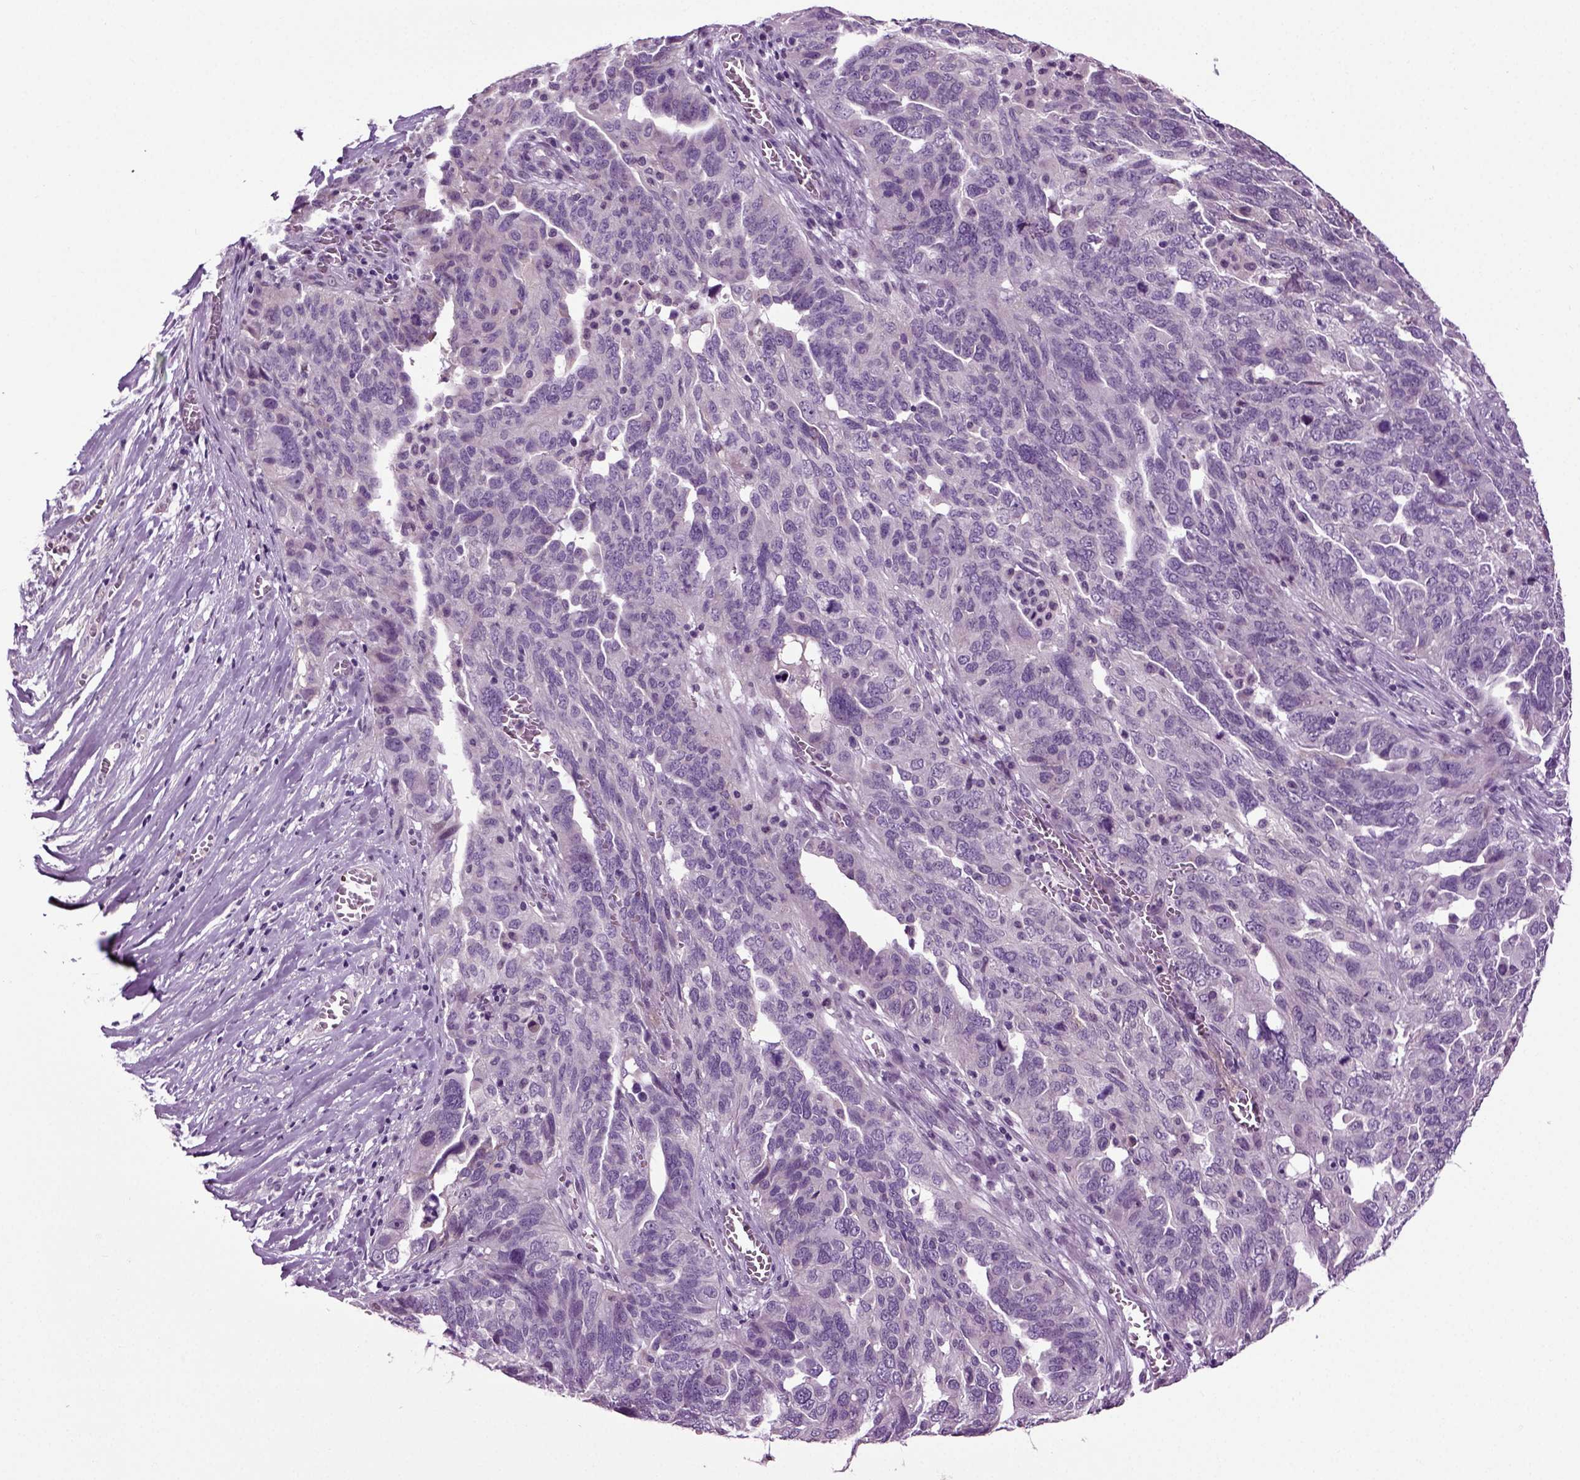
{"staining": {"intensity": "negative", "quantity": "none", "location": "none"}, "tissue": "ovarian cancer", "cell_type": "Tumor cells", "image_type": "cancer", "snomed": [{"axis": "morphology", "description": "Carcinoma, endometroid"}, {"axis": "topography", "description": "Soft tissue"}, {"axis": "topography", "description": "Ovary"}], "caption": "This is an immunohistochemistry (IHC) photomicrograph of ovarian cancer (endometroid carcinoma). There is no positivity in tumor cells.", "gene": "SPATA17", "patient": {"sex": "female", "age": 52}}